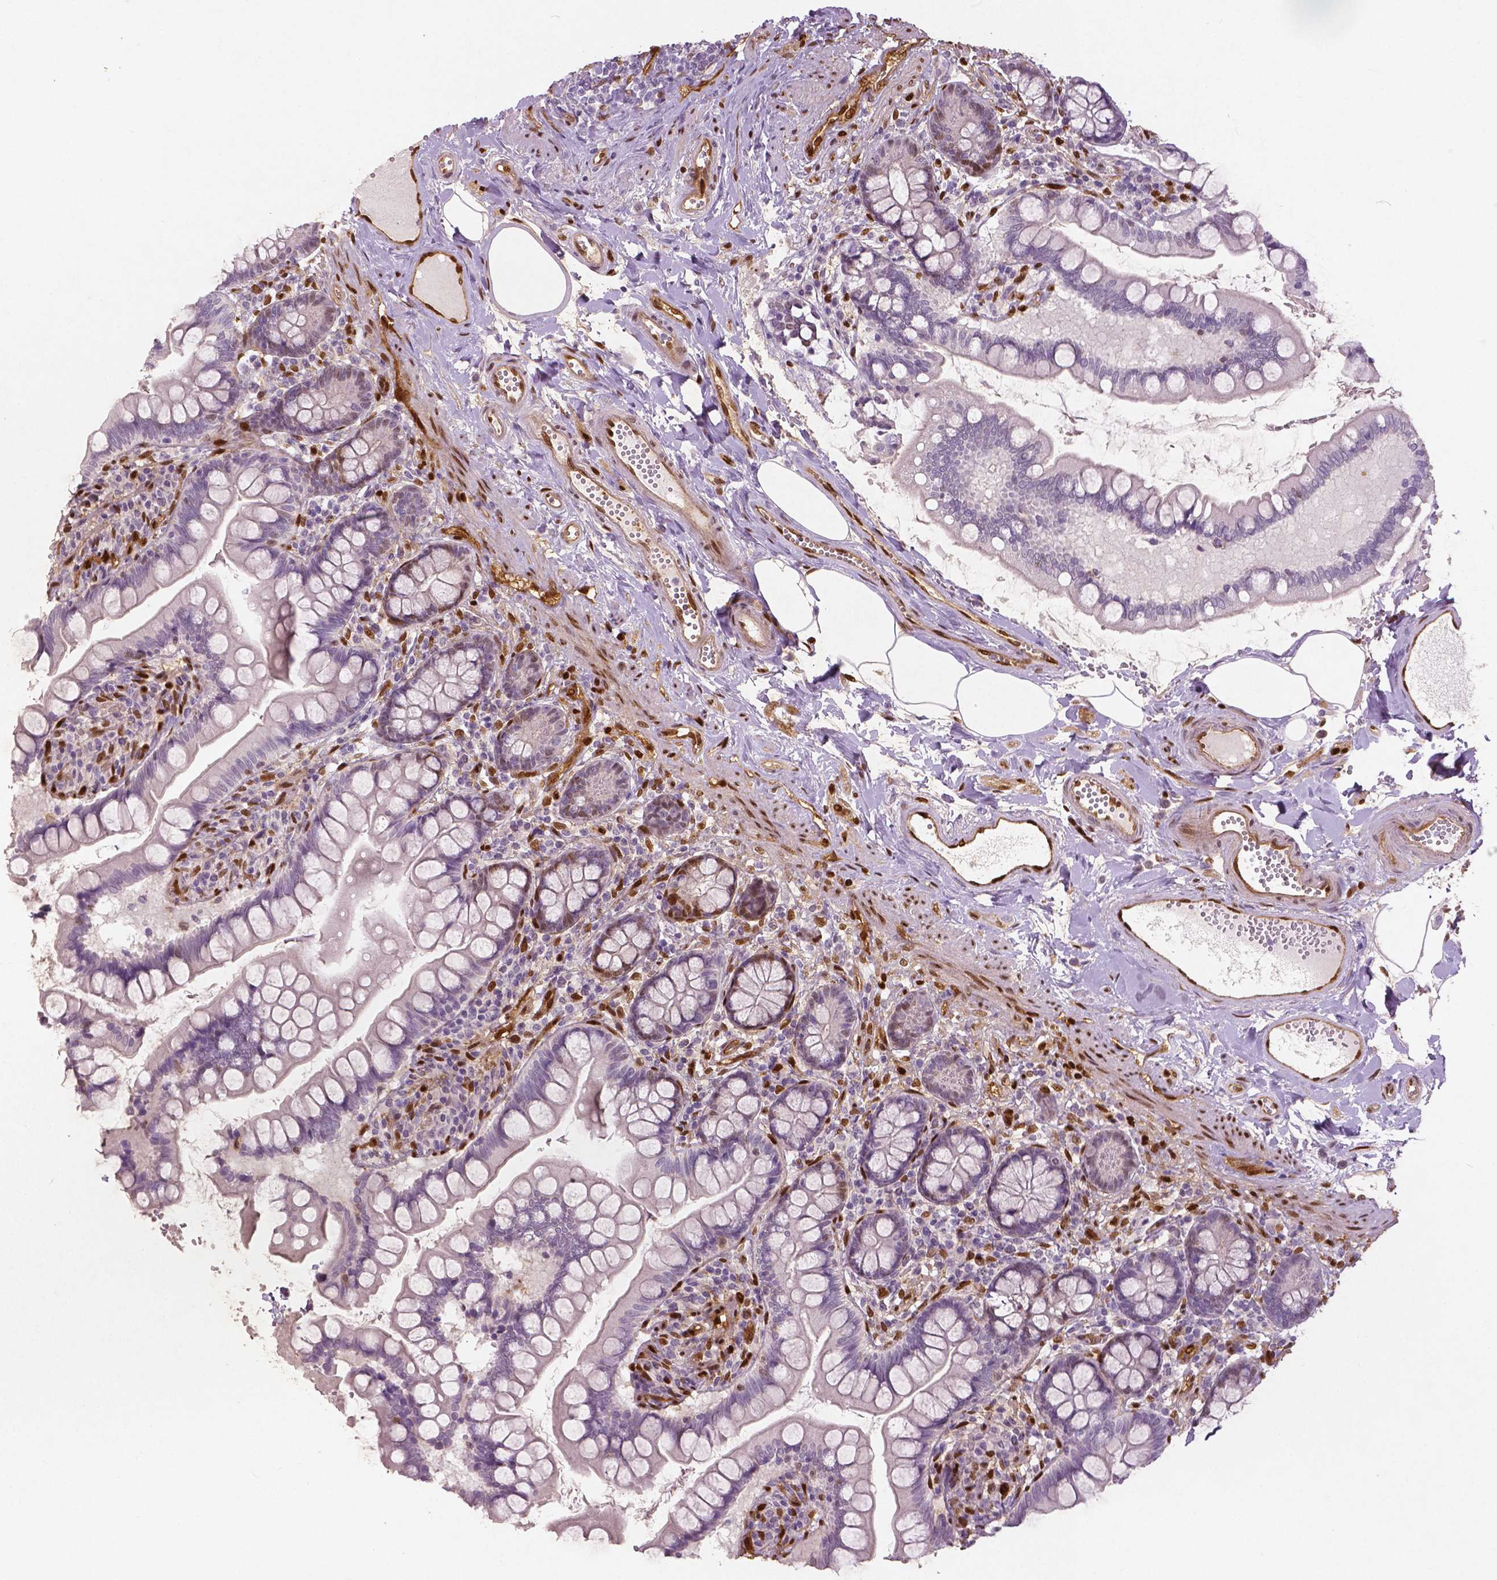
{"staining": {"intensity": "negative", "quantity": "none", "location": "none"}, "tissue": "small intestine", "cell_type": "Glandular cells", "image_type": "normal", "snomed": [{"axis": "morphology", "description": "Normal tissue, NOS"}, {"axis": "topography", "description": "Small intestine"}], "caption": "Immunohistochemical staining of normal human small intestine shows no significant expression in glandular cells.", "gene": "WWTR1", "patient": {"sex": "female", "age": 56}}